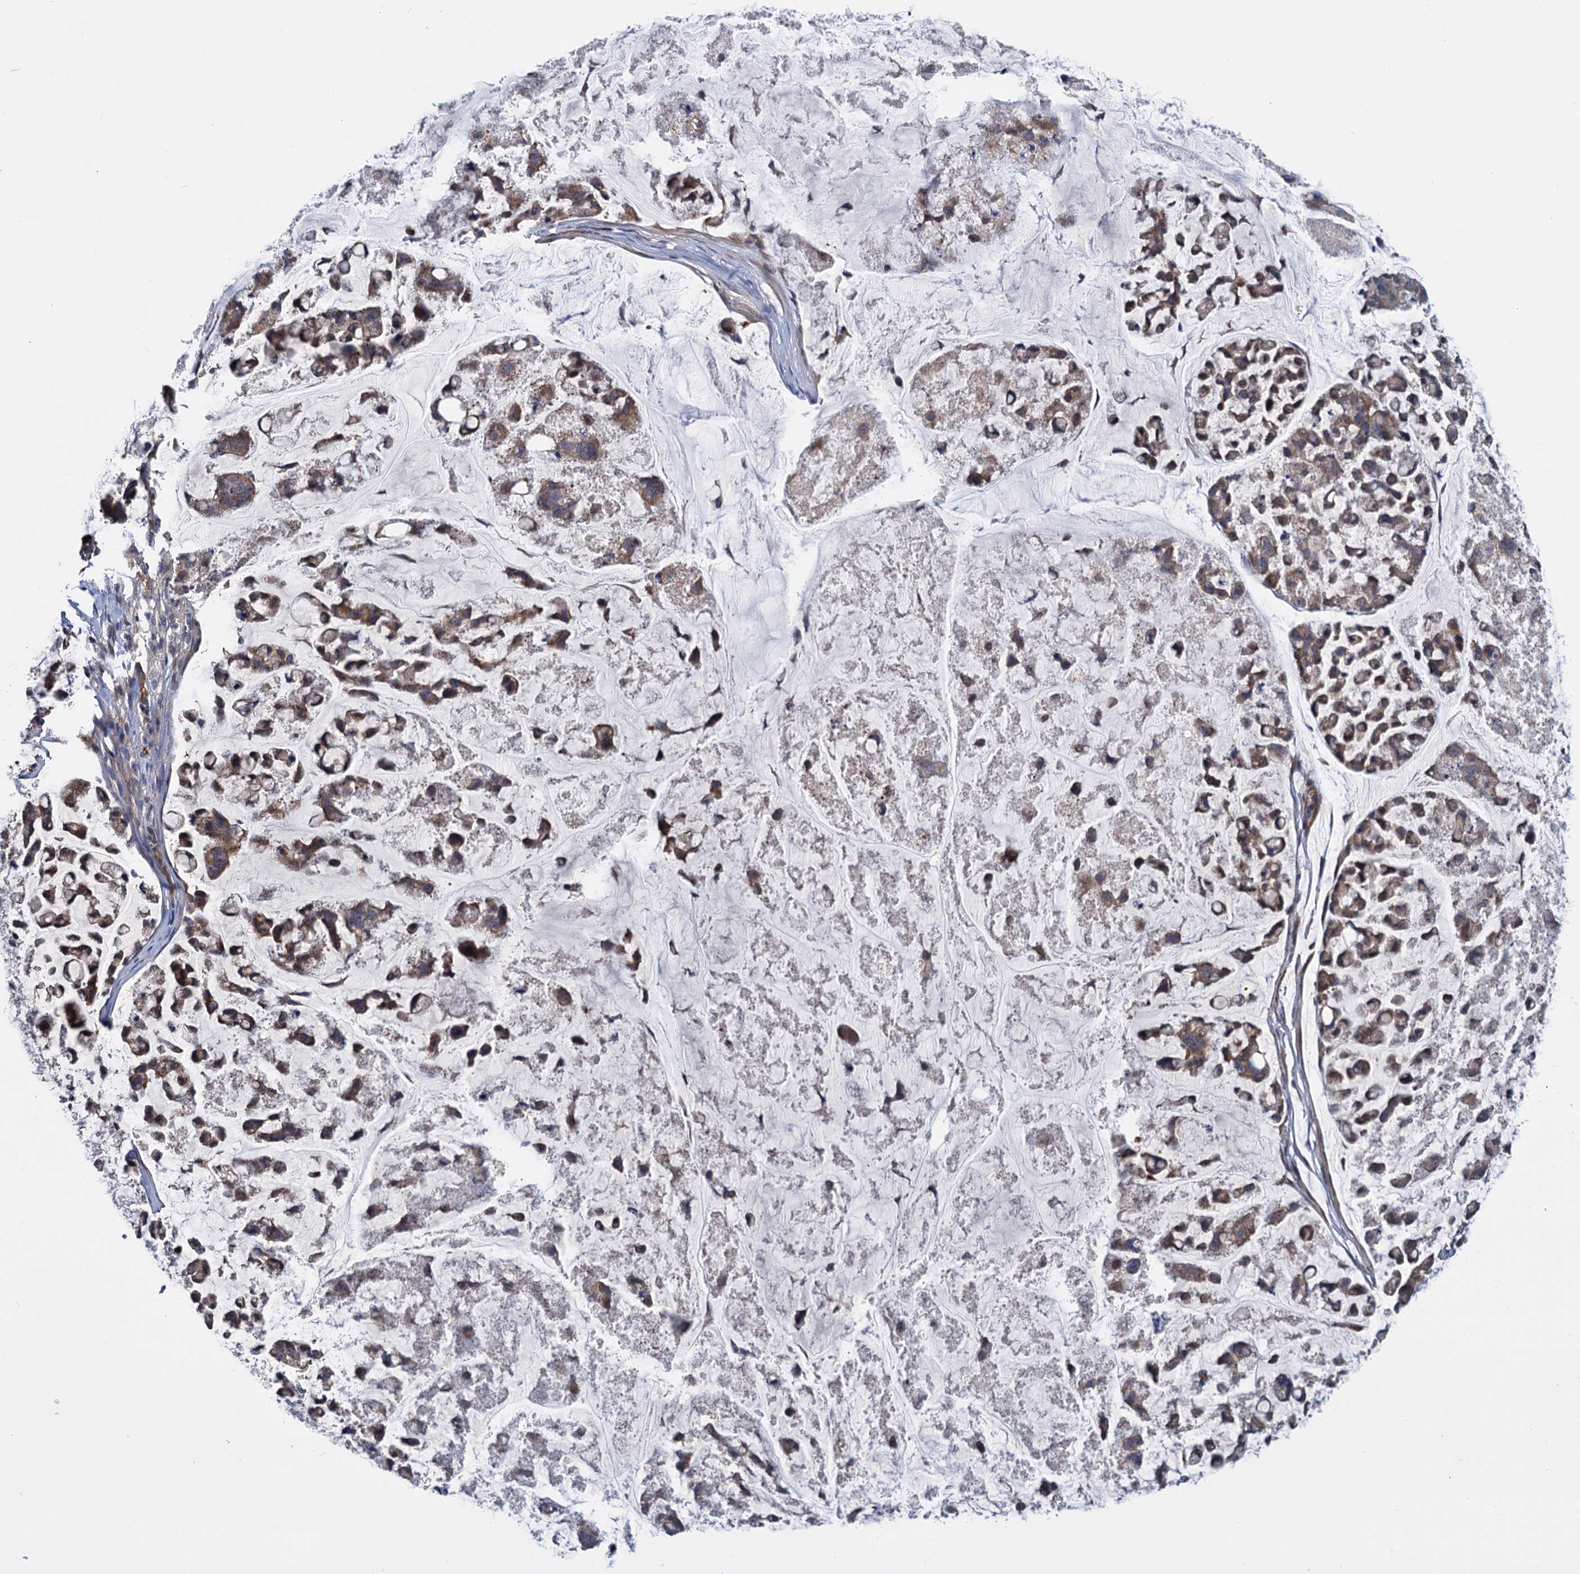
{"staining": {"intensity": "weak", "quantity": ">75%", "location": "cytoplasmic/membranous"}, "tissue": "stomach cancer", "cell_type": "Tumor cells", "image_type": "cancer", "snomed": [{"axis": "morphology", "description": "Adenocarcinoma, NOS"}, {"axis": "topography", "description": "Stomach, lower"}], "caption": "Brown immunohistochemical staining in human stomach cancer (adenocarcinoma) demonstrates weak cytoplasmic/membranous positivity in about >75% of tumor cells. Nuclei are stained in blue.", "gene": "PKN2", "patient": {"sex": "male", "age": 67}}